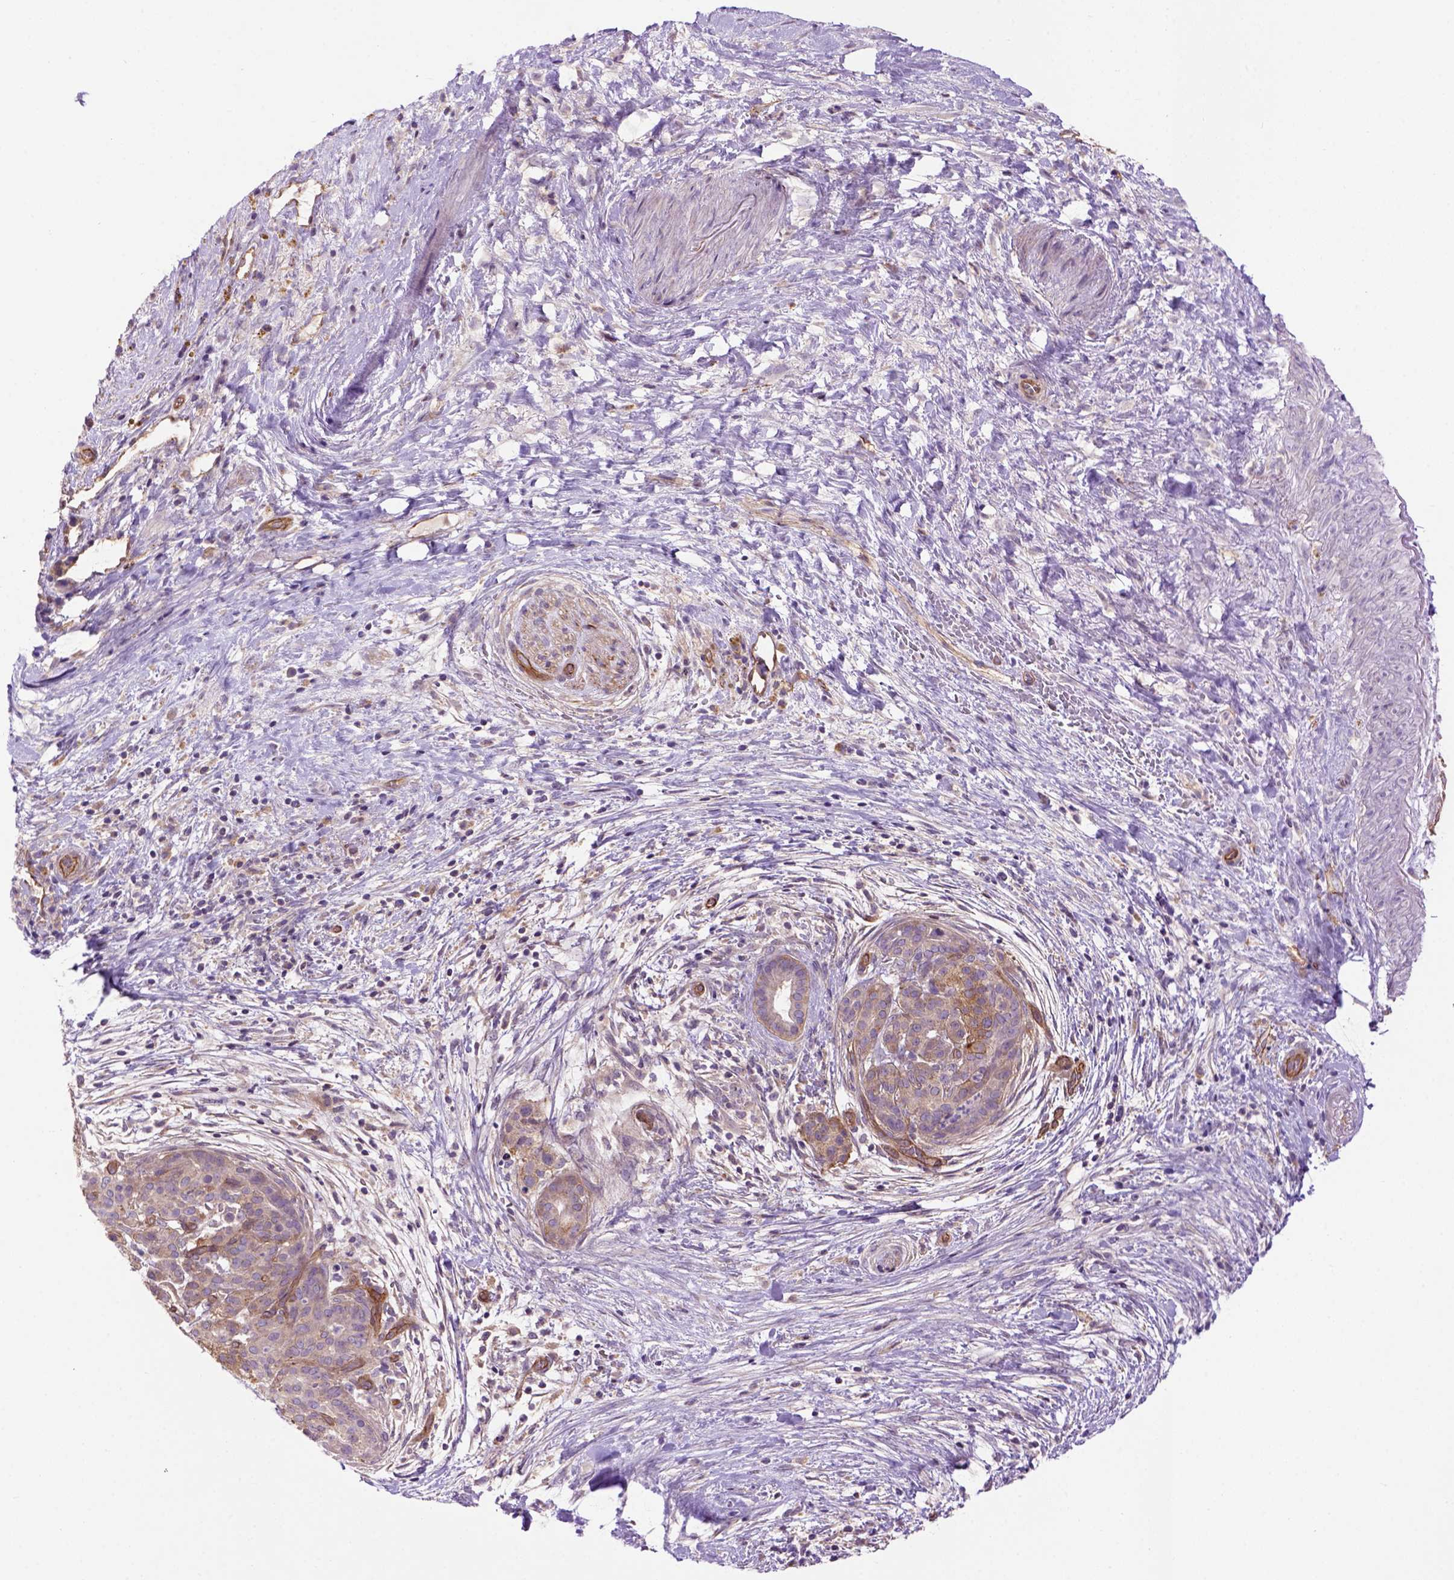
{"staining": {"intensity": "moderate", "quantity": "<25%", "location": "cytoplasmic/membranous"}, "tissue": "pancreatic cancer", "cell_type": "Tumor cells", "image_type": "cancer", "snomed": [{"axis": "morphology", "description": "Adenocarcinoma, NOS"}, {"axis": "topography", "description": "Pancreas"}], "caption": "Protein staining exhibits moderate cytoplasmic/membranous staining in approximately <25% of tumor cells in pancreatic adenocarcinoma. (brown staining indicates protein expression, while blue staining denotes nuclei).", "gene": "CASKIN2", "patient": {"sex": "male", "age": 44}}